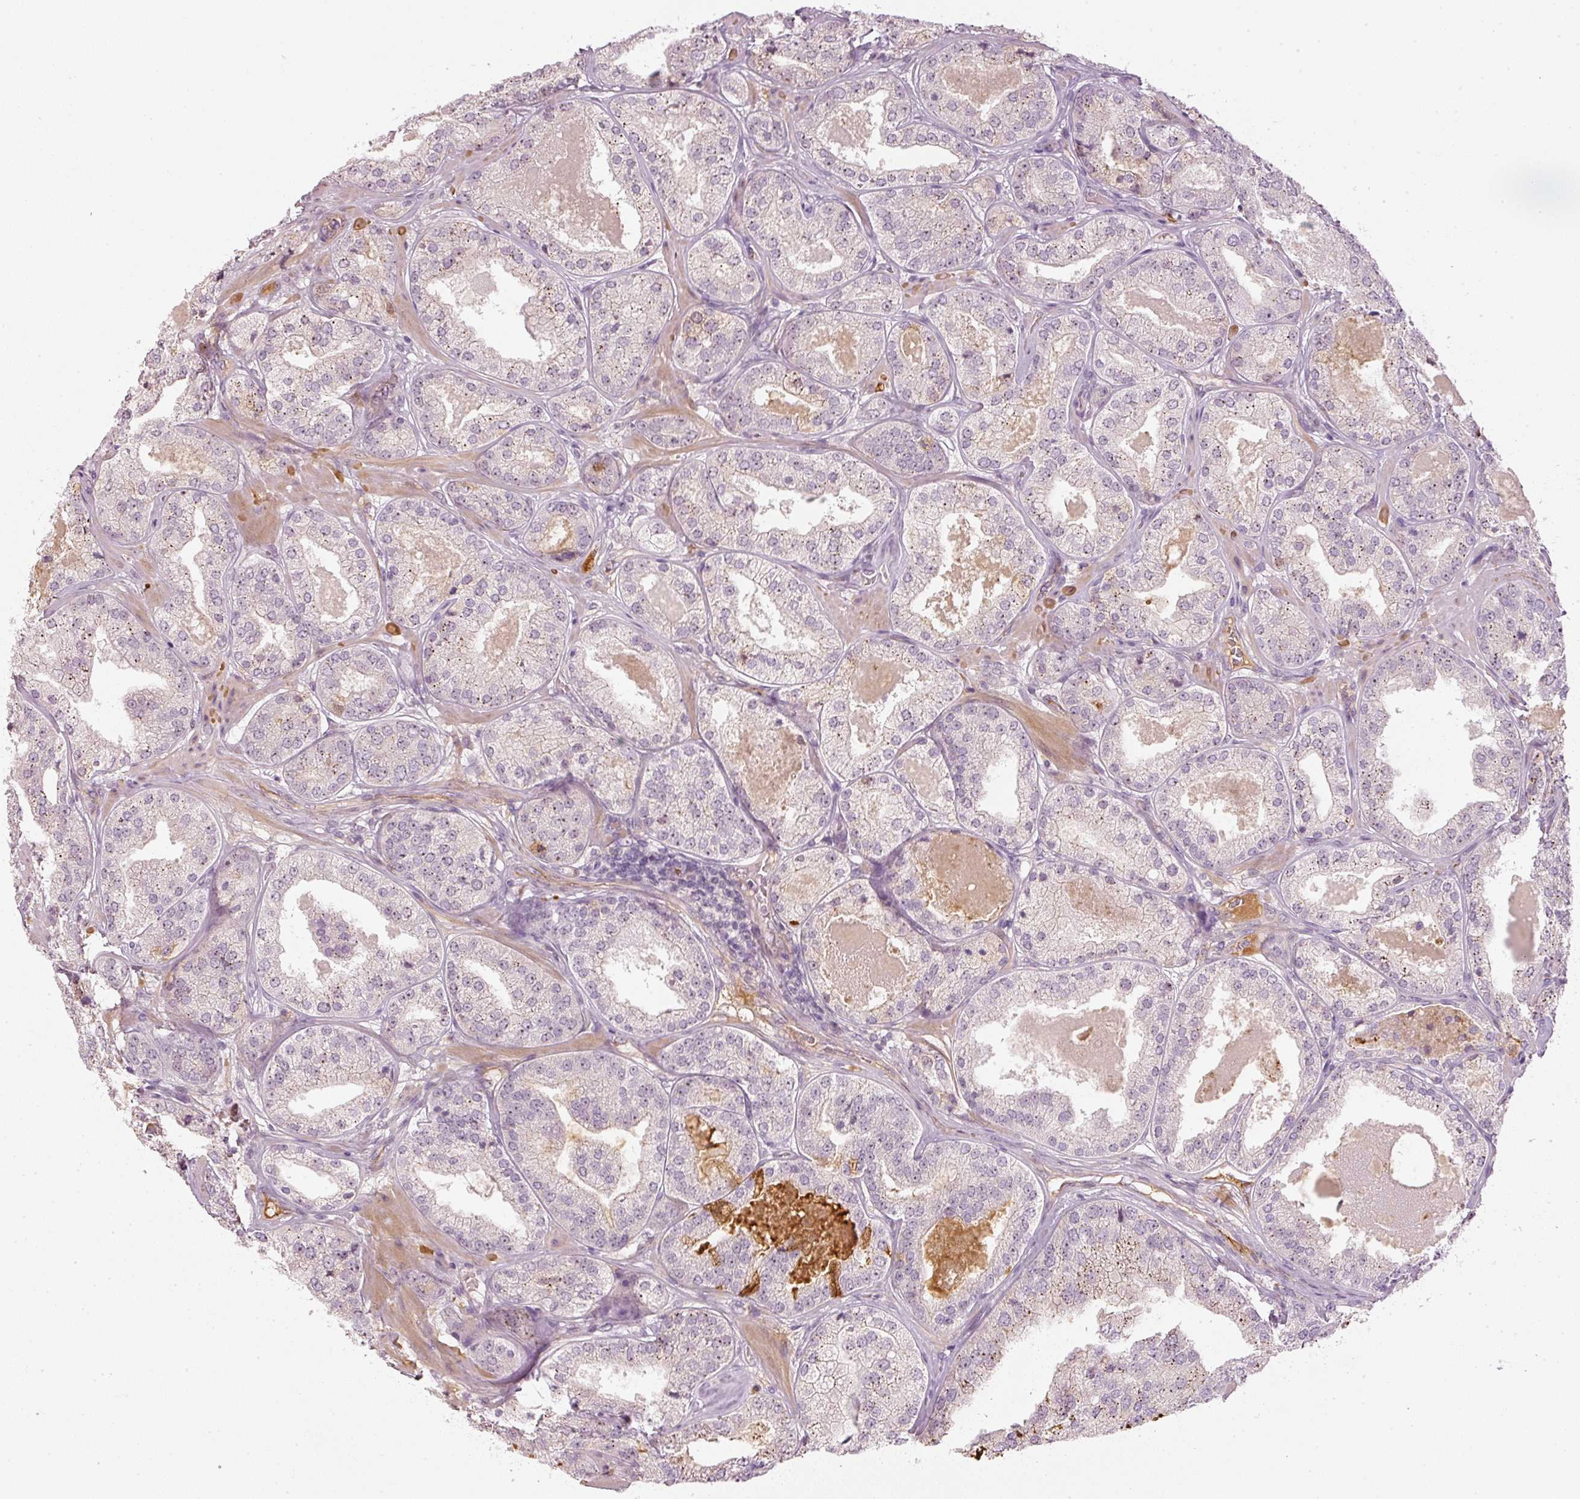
{"staining": {"intensity": "moderate", "quantity": "<25%", "location": "cytoplasmic/membranous,nuclear"}, "tissue": "prostate cancer", "cell_type": "Tumor cells", "image_type": "cancer", "snomed": [{"axis": "morphology", "description": "Adenocarcinoma, High grade"}, {"axis": "topography", "description": "Prostate"}], "caption": "High-grade adenocarcinoma (prostate) was stained to show a protein in brown. There is low levels of moderate cytoplasmic/membranous and nuclear positivity in approximately <25% of tumor cells.", "gene": "VCAM1", "patient": {"sex": "male", "age": 63}}